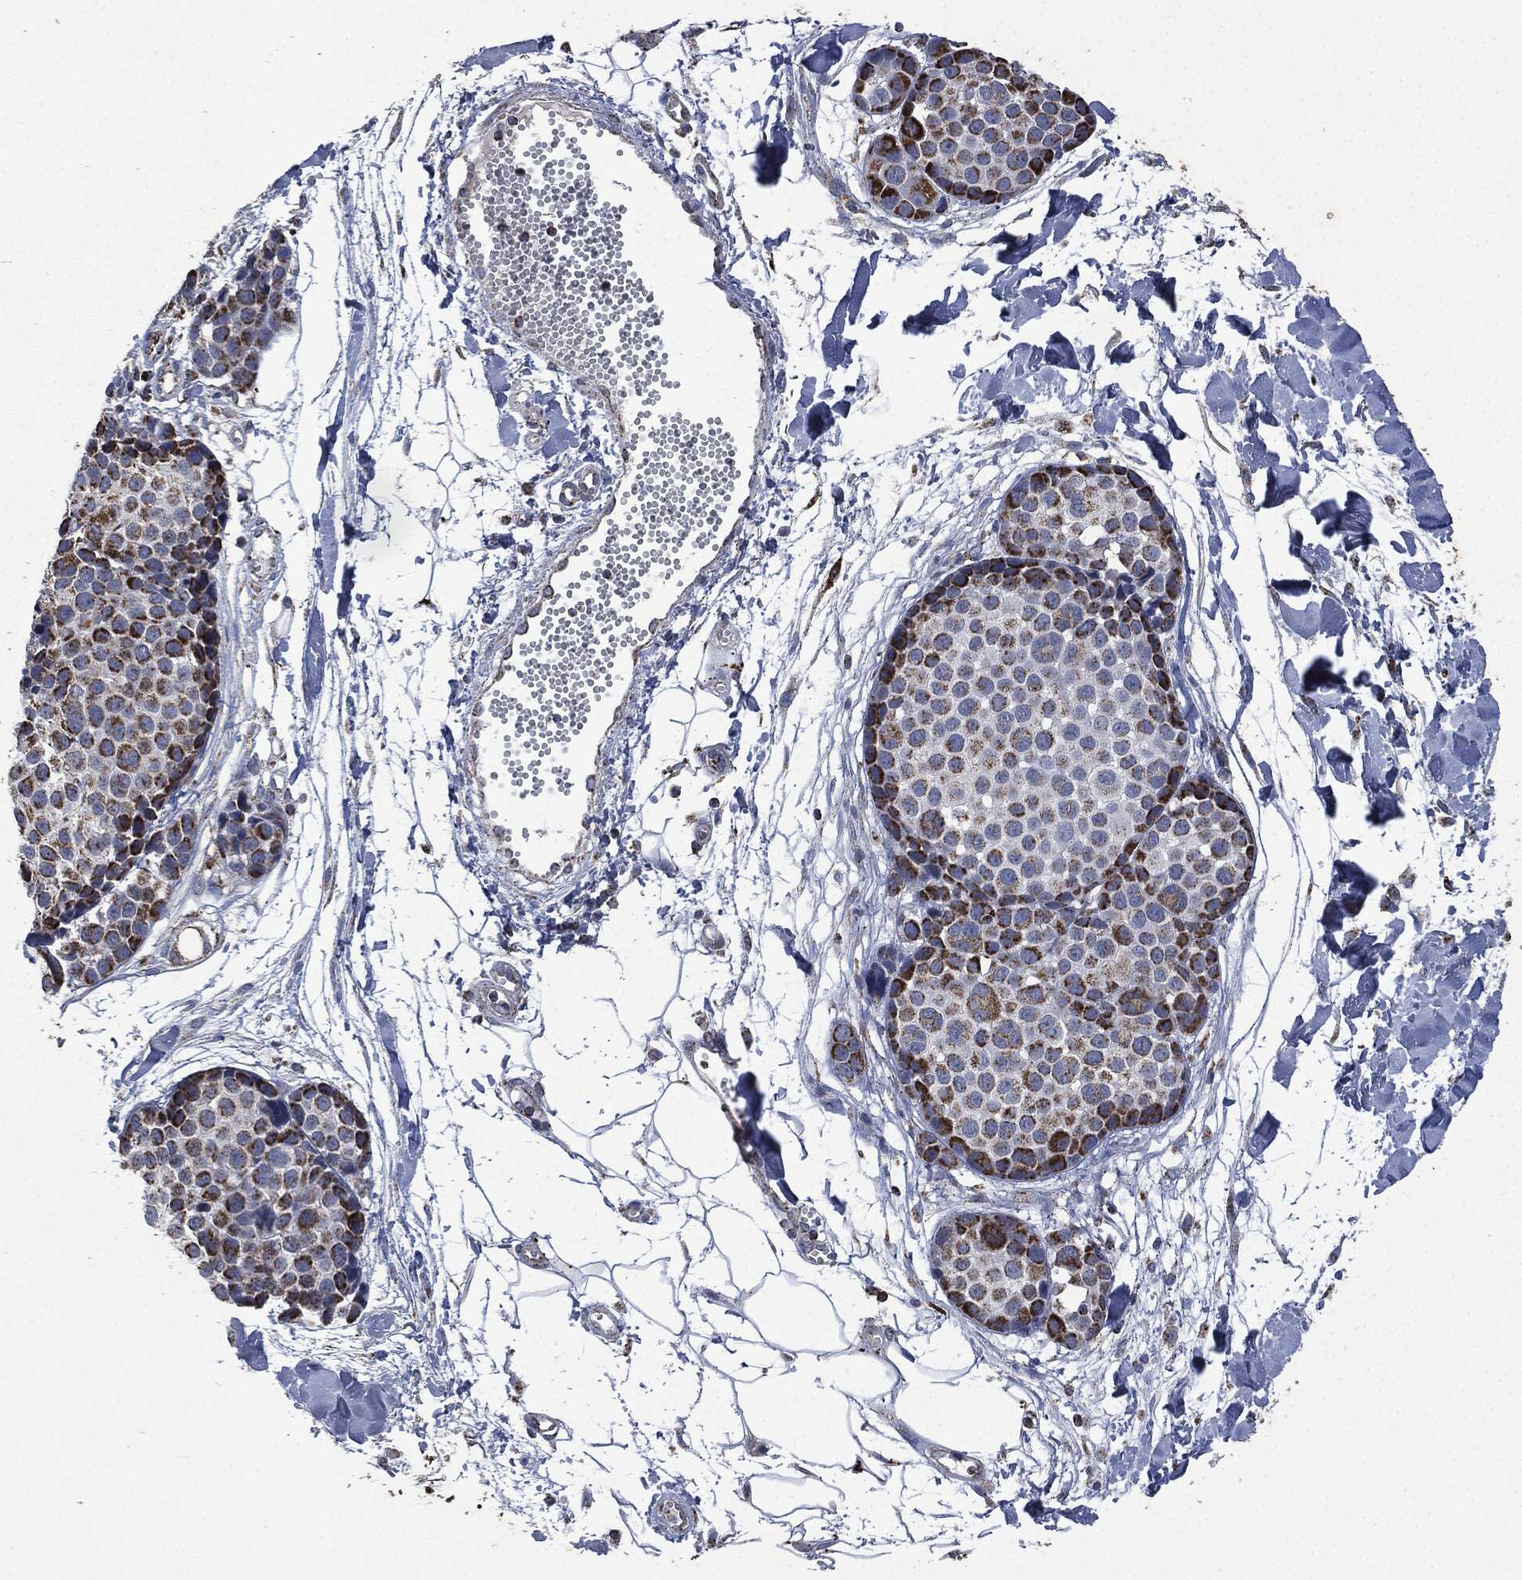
{"staining": {"intensity": "strong", "quantity": "25%-75%", "location": "cytoplasmic/membranous"}, "tissue": "melanoma", "cell_type": "Tumor cells", "image_type": "cancer", "snomed": [{"axis": "morphology", "description": "Malignant melanoma, NOS"}, {"axis": "topography", "description": "Skin"}], "caption": "The immunohistochemical stain highlights strong cytoplasmic/membranous positivity in tumor cells of melanoma tissue.", "gene": "RYK", "patient": {"sex": "female", "age": 86}}